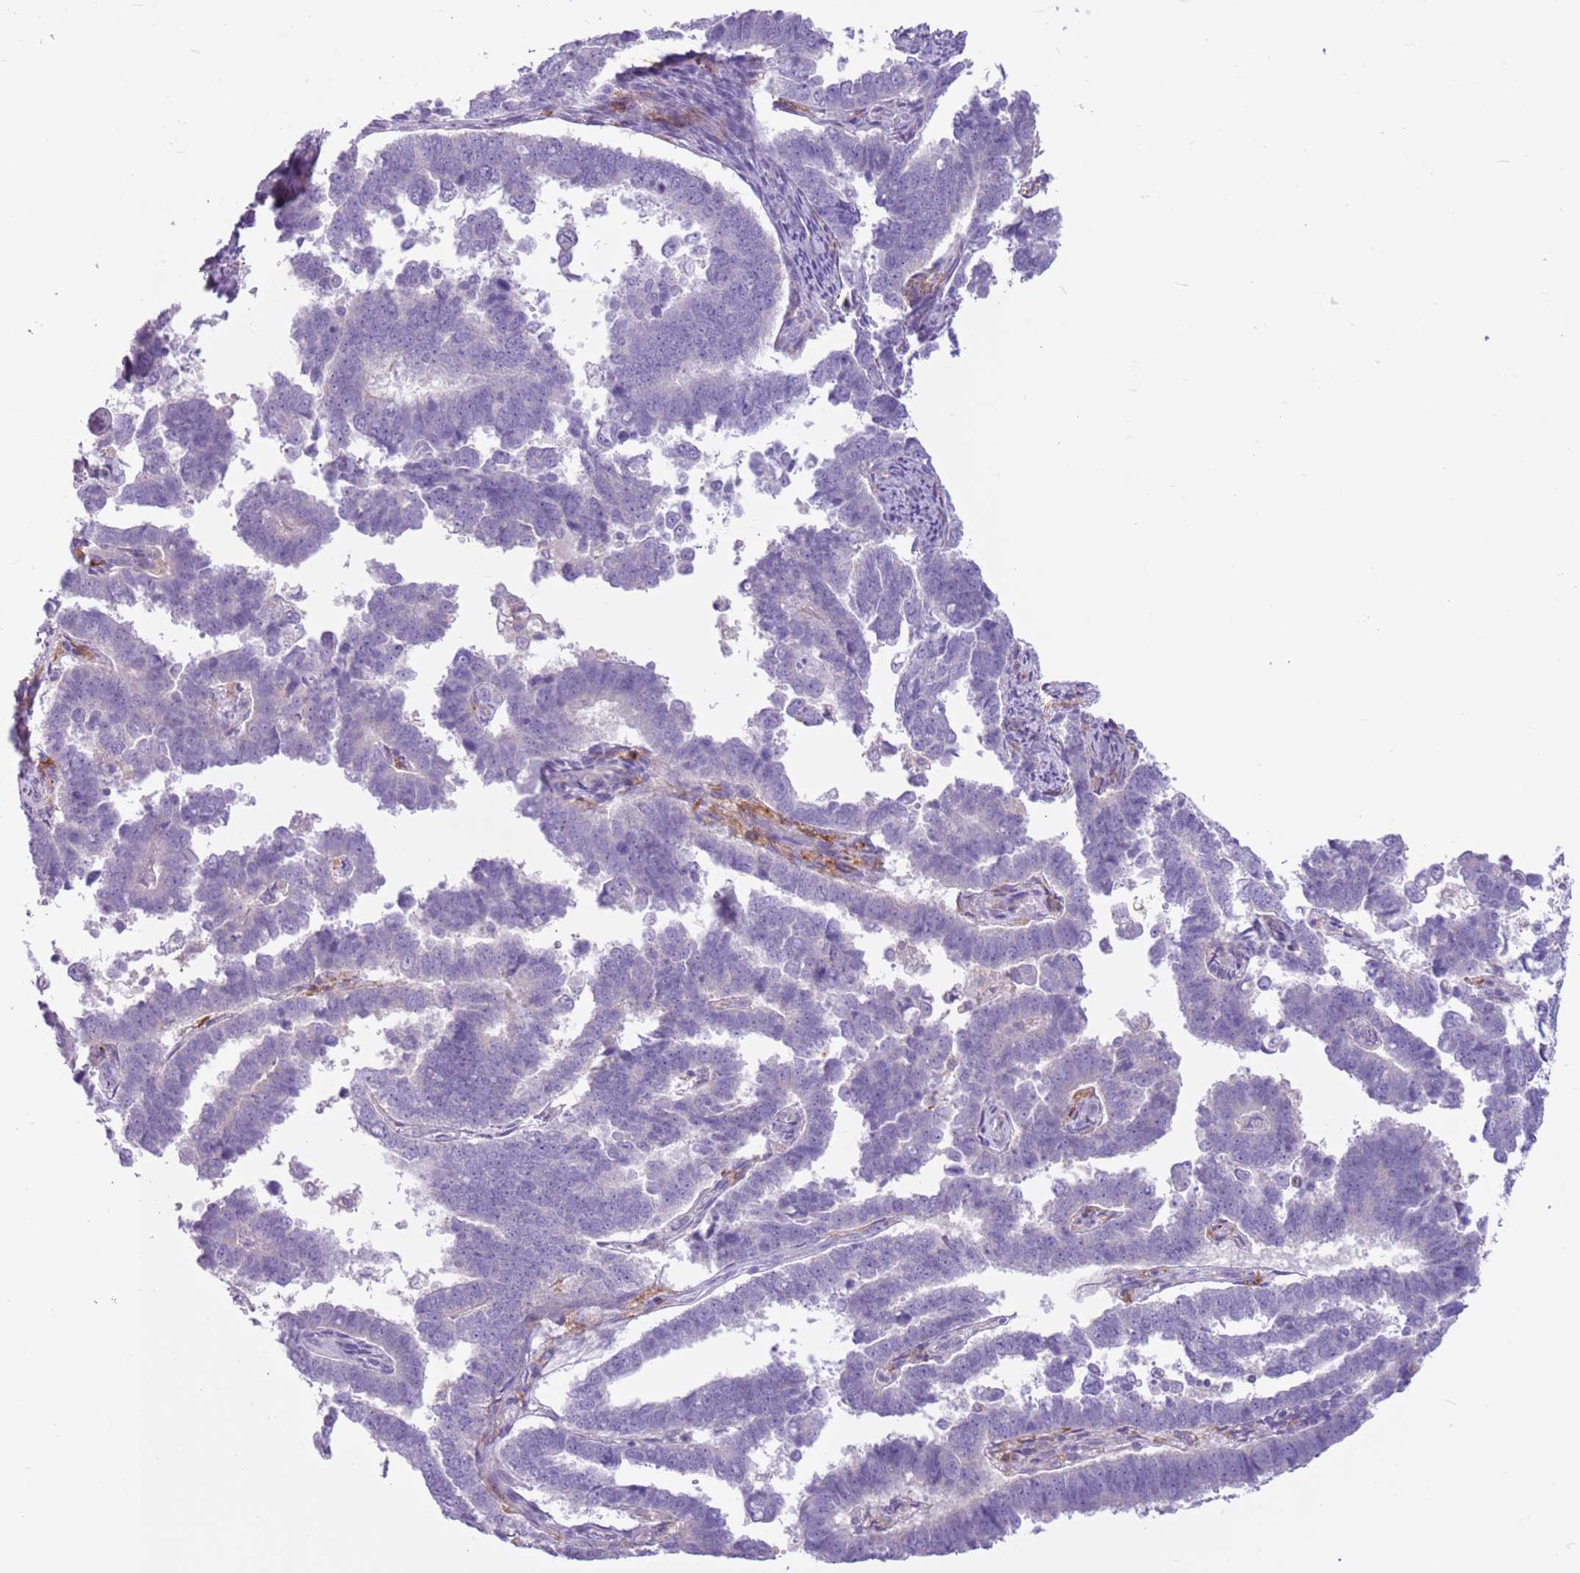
{"staining": {"intensity": "negative", "quantity": "none", "location": "none"}, "tissue": "endometrial cancer", "cell_type": "Tumor cells", "image_type": "cancer", "snomed": [{"axis": "morphology", "description": "Adenocarcinoma, NOS"}, {"axis": "topography", "description": "Endometrium"}], "caption": "Endometrial cancer (adenocarcinoma) stained for a protein using immunohistochemistry (IHC) exhibits no positivity tumor cells.", "gene": "SNX6", "patient": {"sex": "female", "age": 75}}